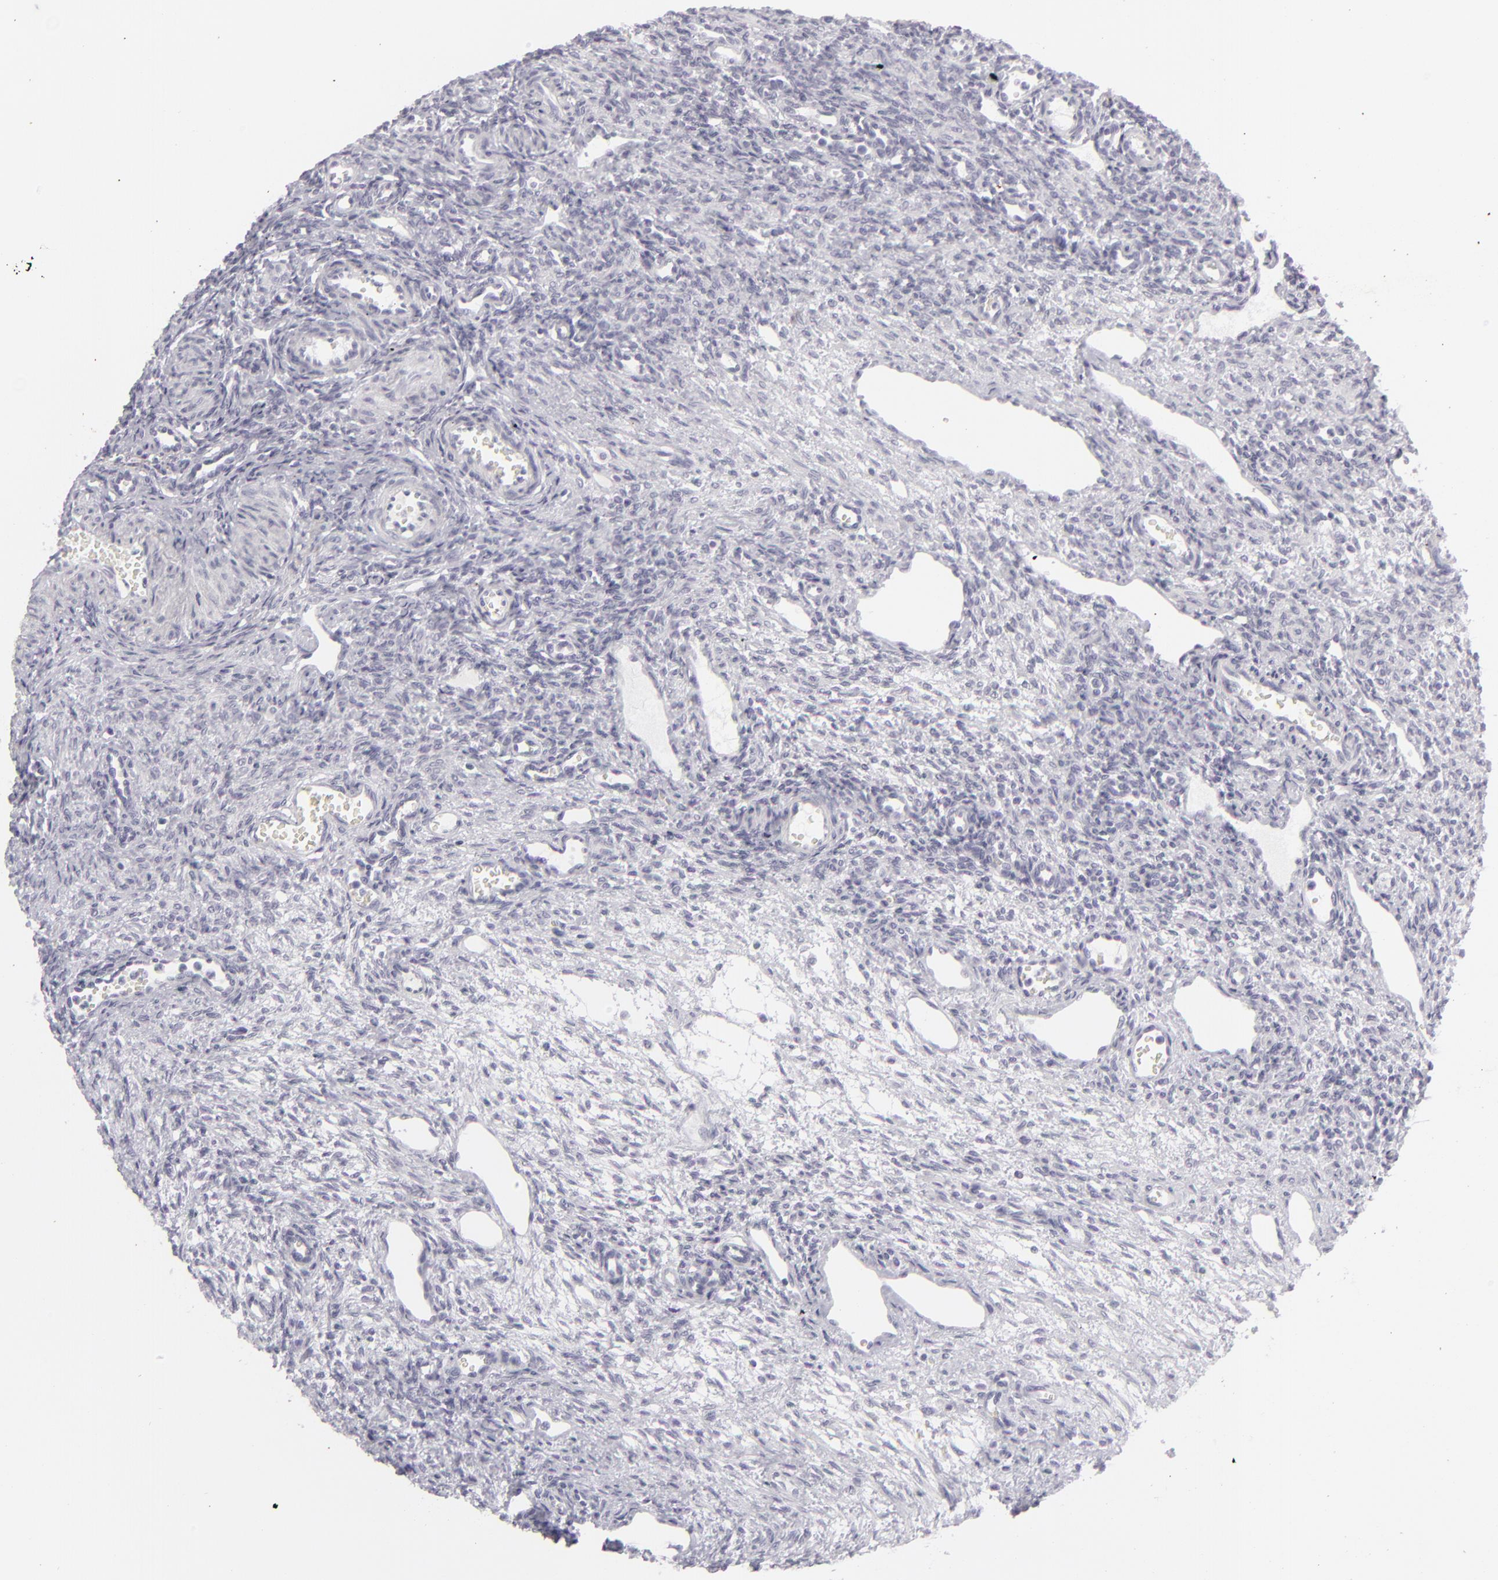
{"staining": {"intensity": "negative", "quantity": "none", "location": "none"}, "tissue": "ovary", "cell_type": "Follicle cells", "image_type": "normal", "snomed": [{"axis": "morphology", "description": "Normal tissue, NOS"}, {"axis": "topography", "description": "Ovary"}], "caption": "Immunohistochemistry (IHC) photomicrograph of benign ovary: ovary stained with DAB demonstrates no significant protein positivity in follicle cells. (DAB (3,3'-diaminobenzidine) immunohistochemistry (IHC) visualized using brightfield microscopy, high magnification).", "gene": "KRT1", "patient": {"sex": "female", "age": 33}}